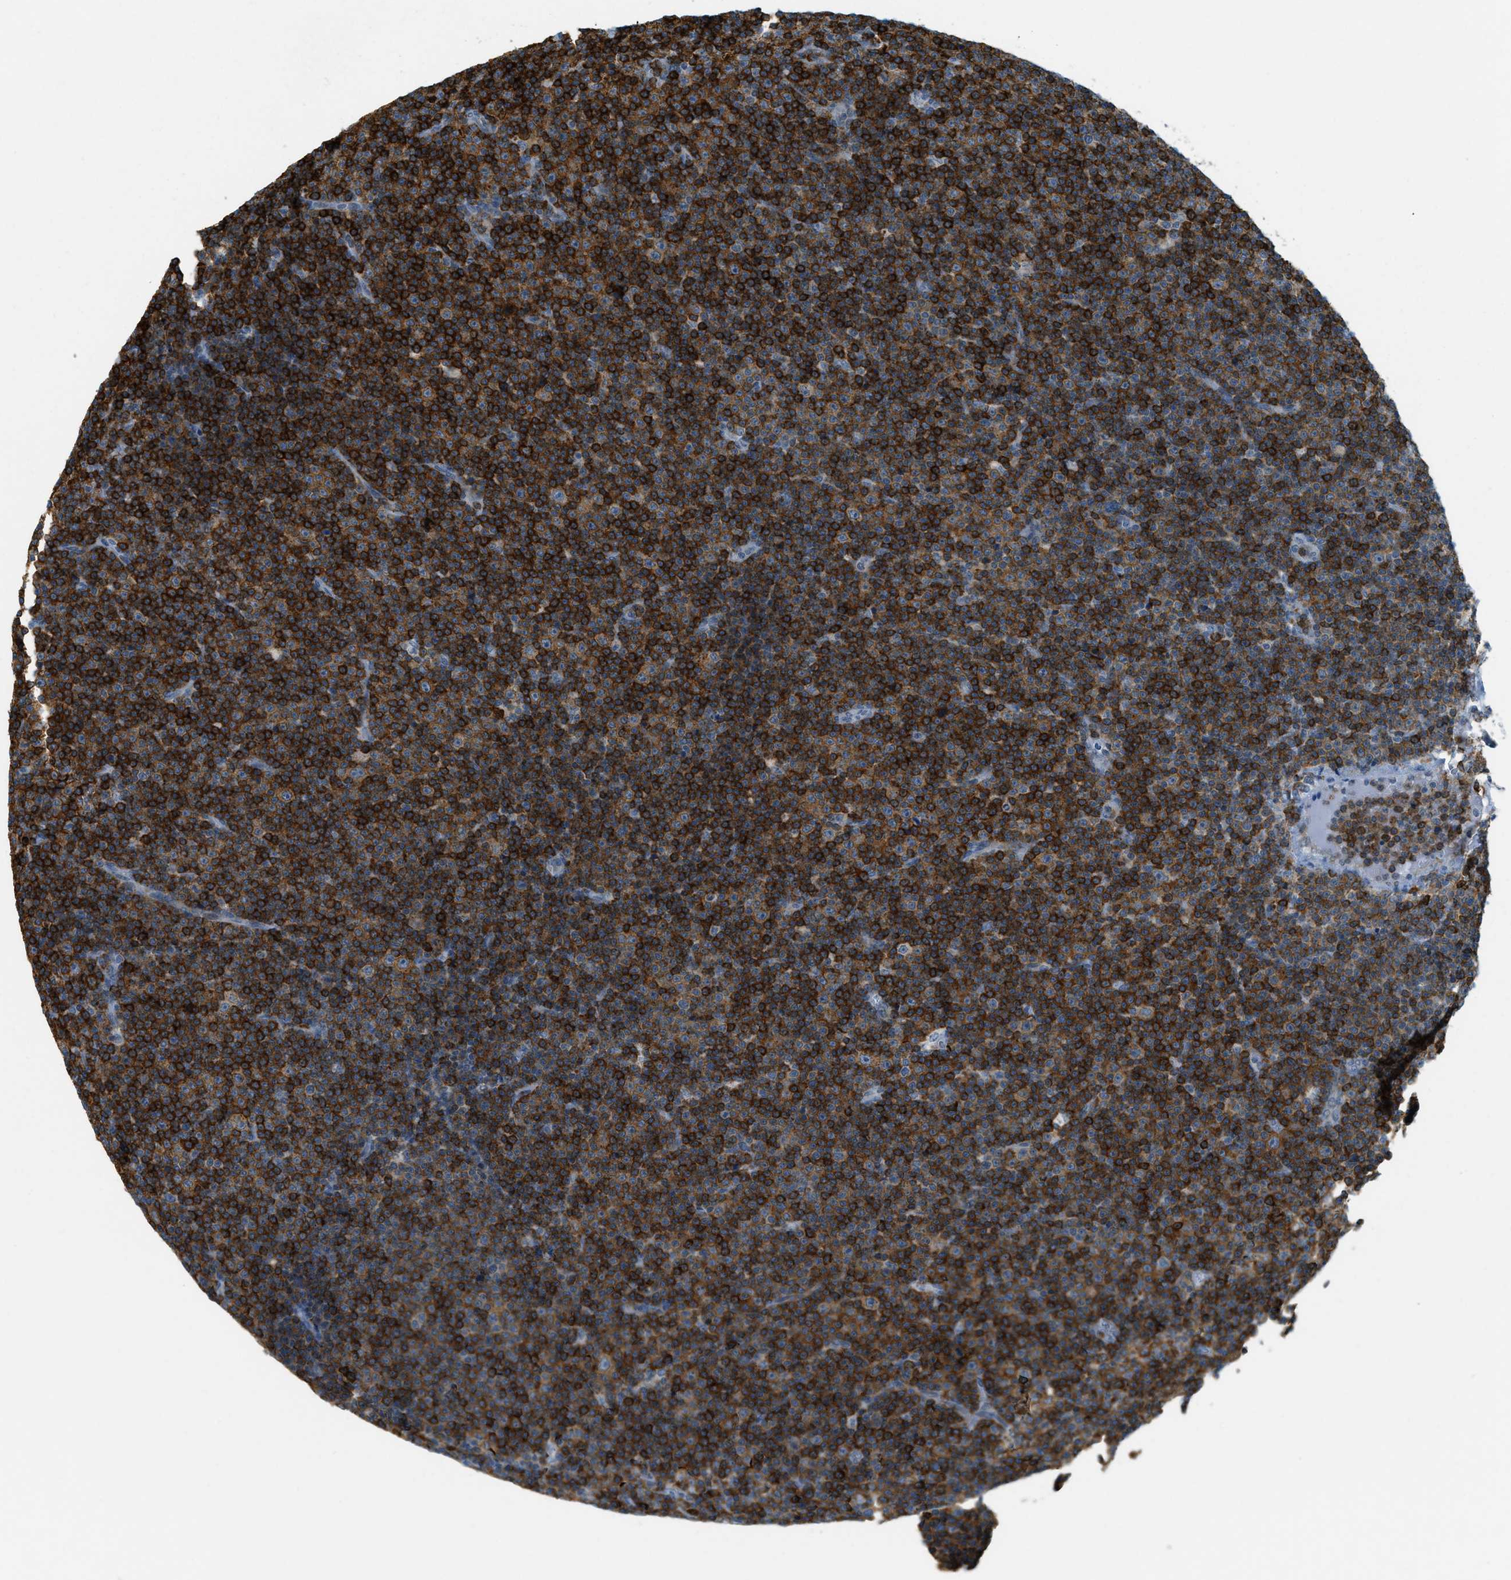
{"staining": {"intensity": "strong", "quantity": ">75%", "location": "cytoplasmic/membranous"}, "tissue": "lymphoma", "cell_type": "Tumor cells", "image_type": "cancer", "snomed": [{"axis": "morphology", "description": "Malignant lymphoma, non-Hodgkin's type, Low grade"}, {"axis": "topography", "description": "Lymph node"}], "caption": "Lymphoma stained with DAB (3,3'-diaminobenzidine) immunohistochemistry exhibits high levels of strong cytoplasmic/membranous staining in approximately >75% of tumor cells. The protein is stained brown, and the nuclei are stained in blue (DAB (3,3'-diaminobenzidine) IHC with brightfield microscopy, high magnification).", "gene": "FYN", "patient": {"sex": "female", "age": 67}}